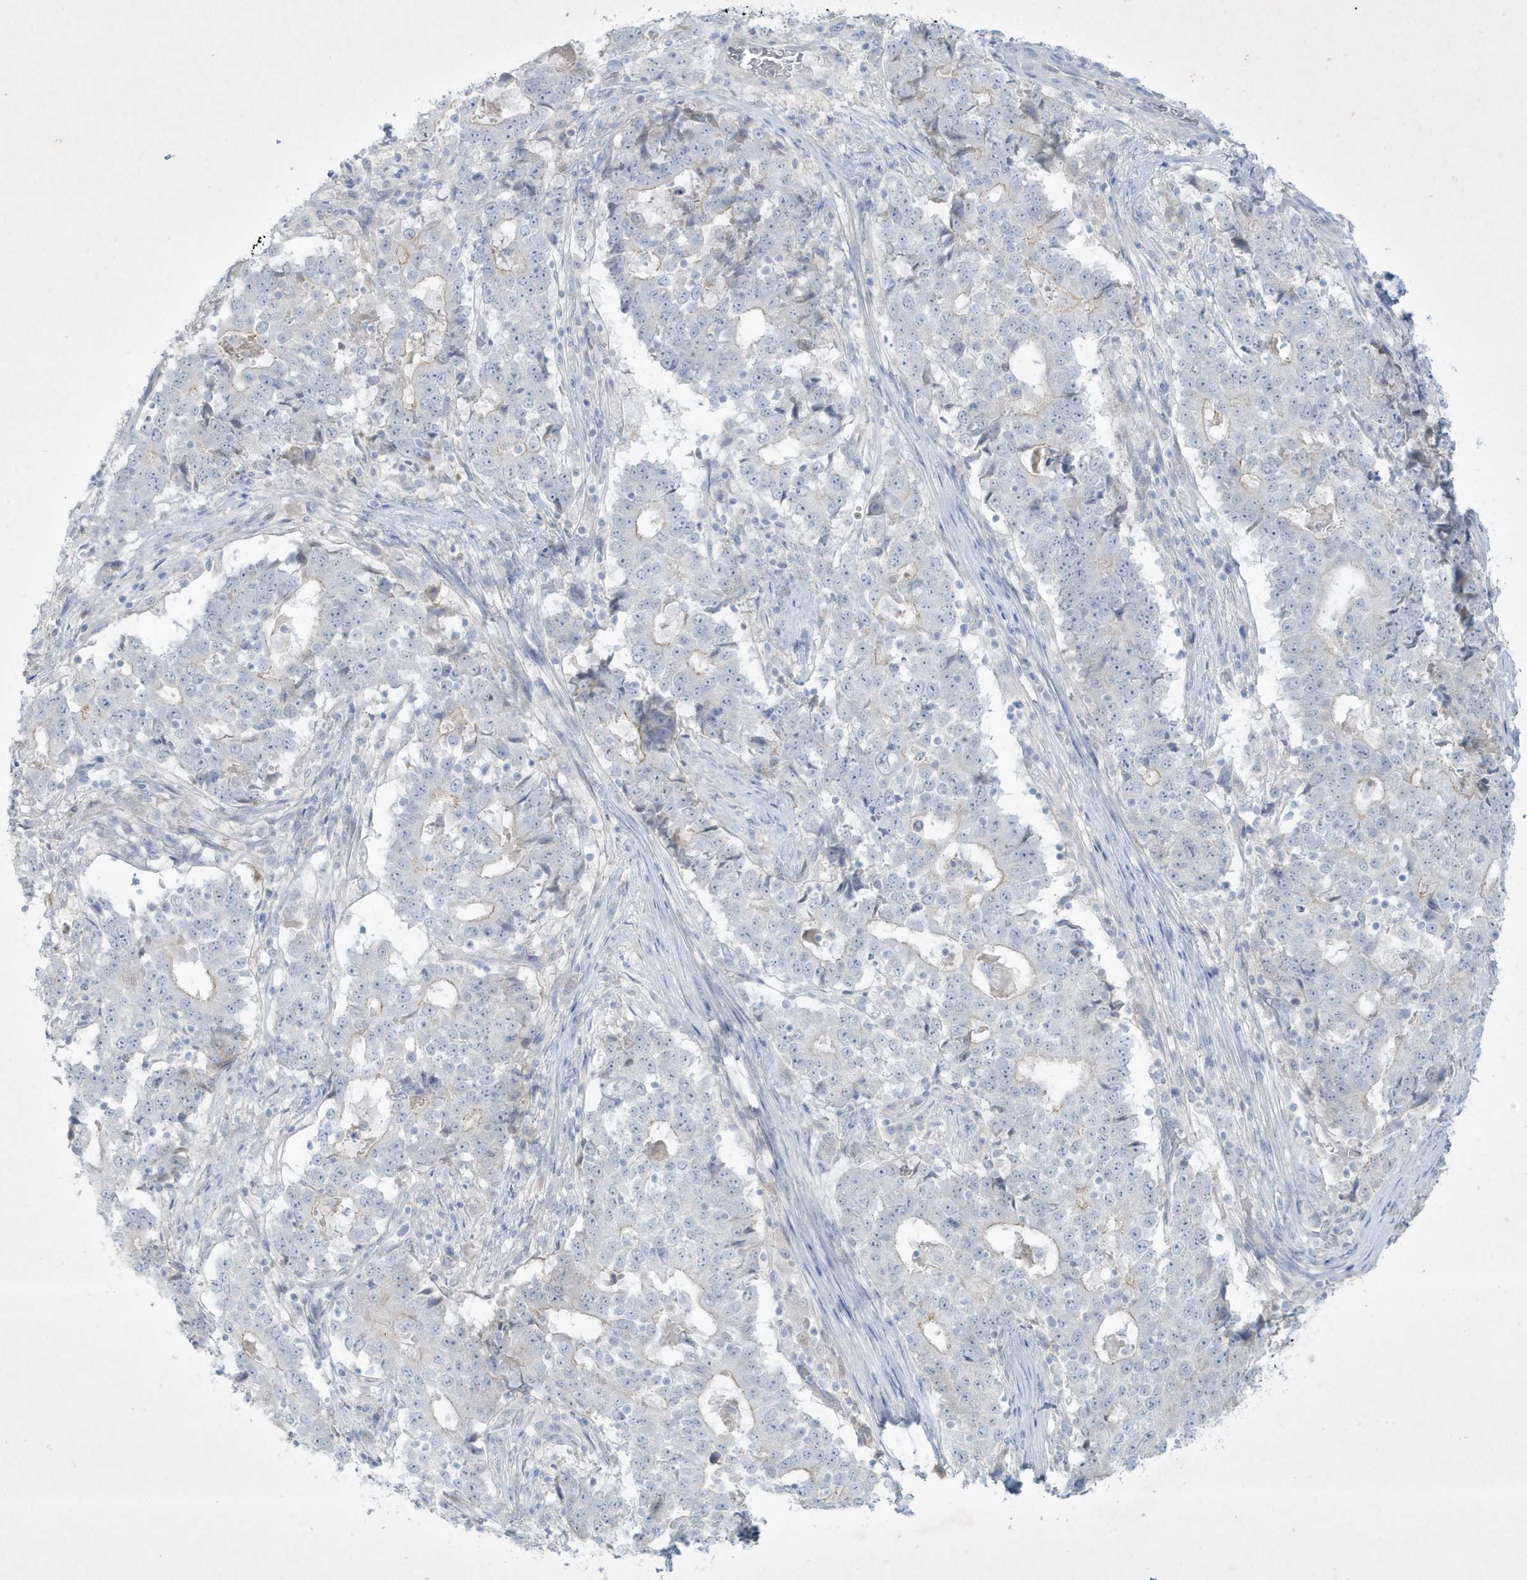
{"staining": {"intensity": "negative", "quantity": "none", "location": "none"}, "tissue": "stomach cancer", "cell_type": "Tumor cells", "image_type": "cancer", "snomed": [{"axis": "morphology", "description": "Adenocarcinoma, NOS"}, {"axis": "topography", "description": "Stomach"}], "caption": "IHC of human stomach cancer demonstrates no positivity in tumor cells. (IHC, brightfield microscopy, high magnification).", "gene": "CCDC24", "patient": {"sex": "male", "age": 59}}